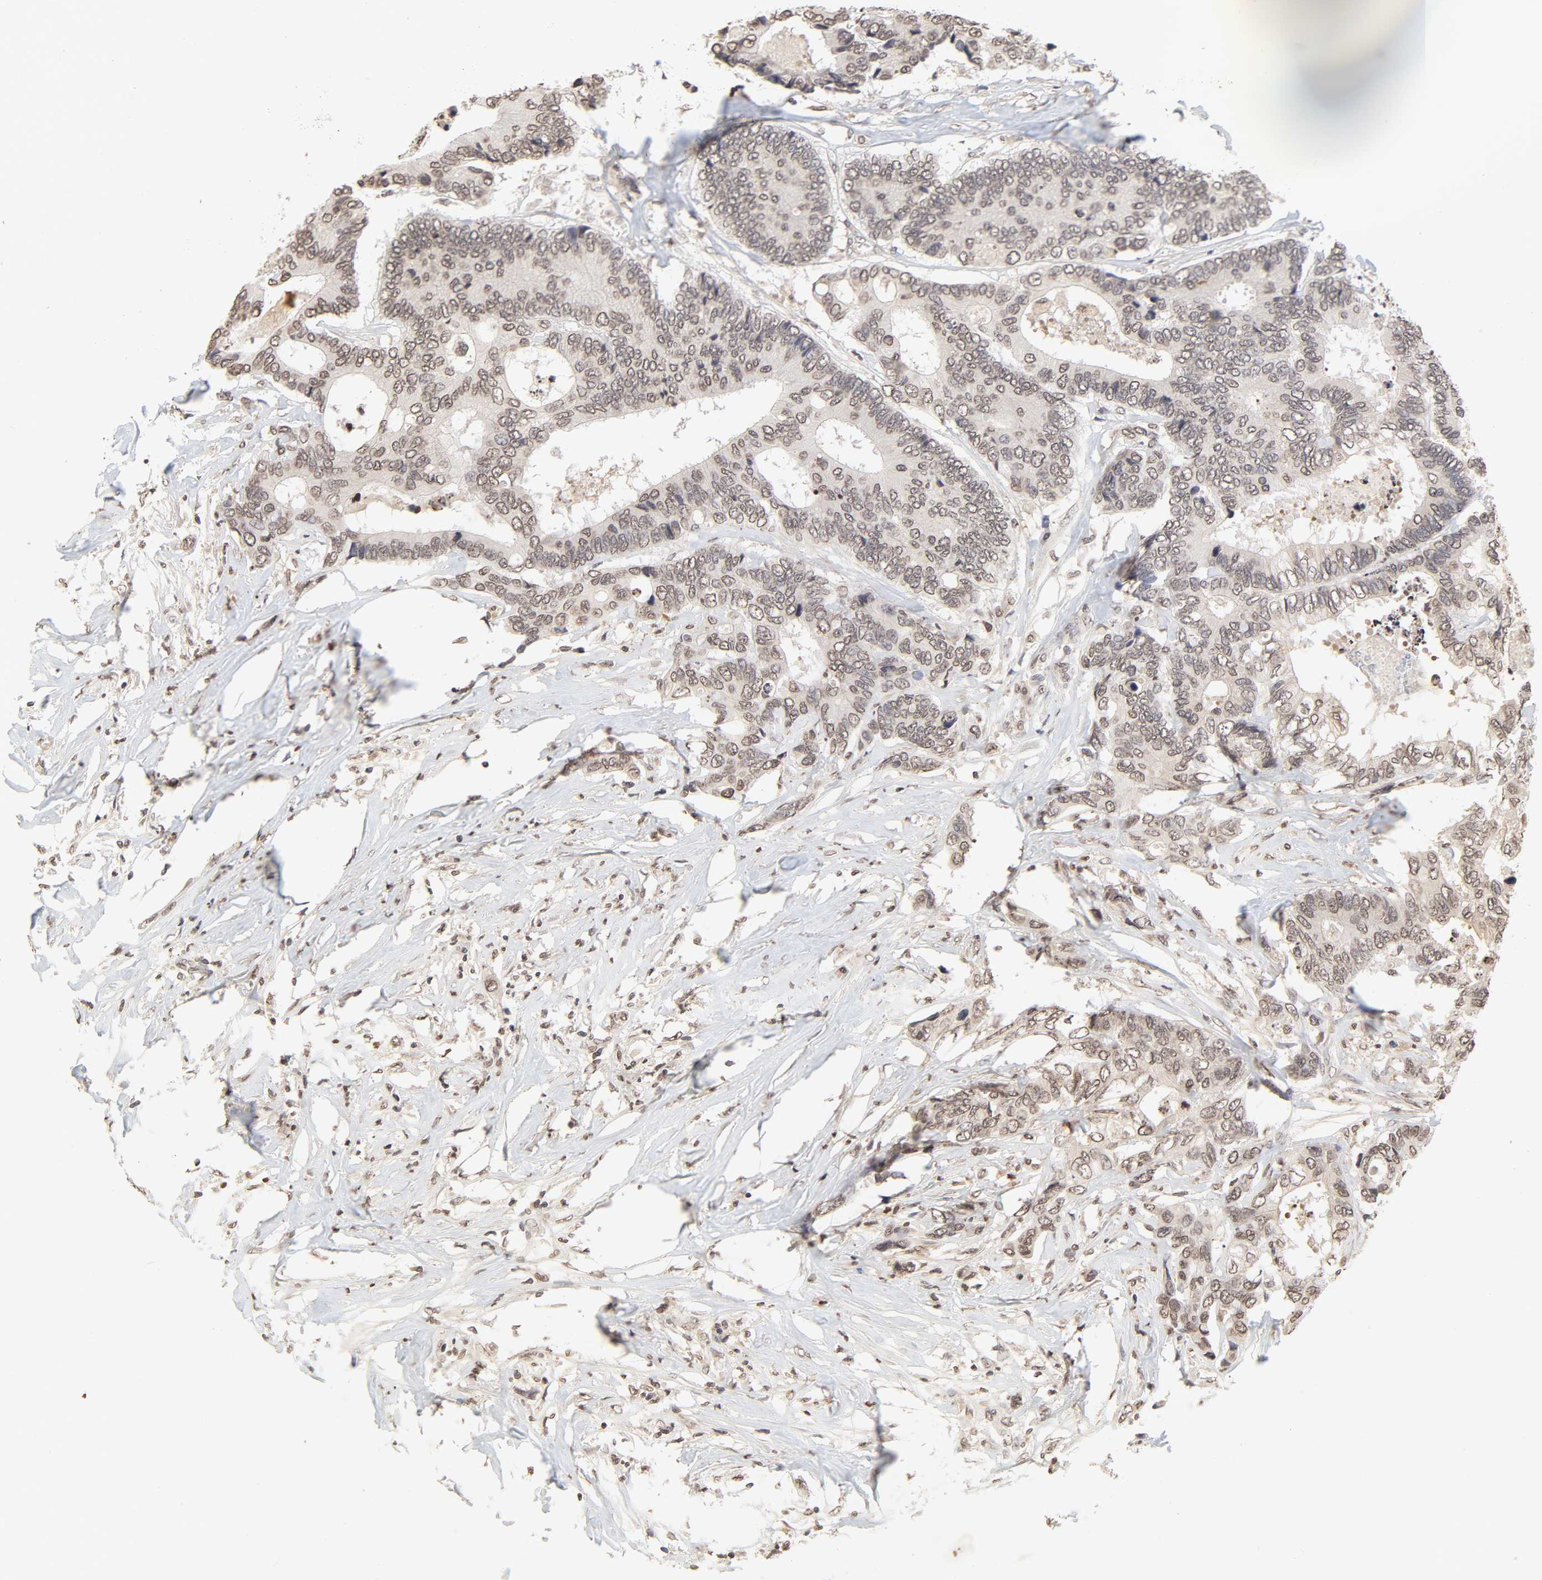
{"staining": {"intensity": "weak", "quantity": "25%-75%", "location": "cytoplasmic/membranous,nuclear"}, "tissue": "colorectal cancer", "cell_type": "Tumor cells", "image_type": "cancer", "snomed": [{"axis": "morphology", "description": "Adenocarcinoma, NOS"}, {"axis": "topography", "description": "Rectum"}], "caption": "The histopathology image displays a brown stain indicating the presence of a protein in the cytoplasmic/membranous and nuclear of tumor cells in colorectal adenocarcinoma. (DAB (3,3'-diaminobenzidine) IHC, brown staining for protein, blue staining for nuclei).", "gene": "TBL1X", "patient": {"sex": "male", "age": 55}}